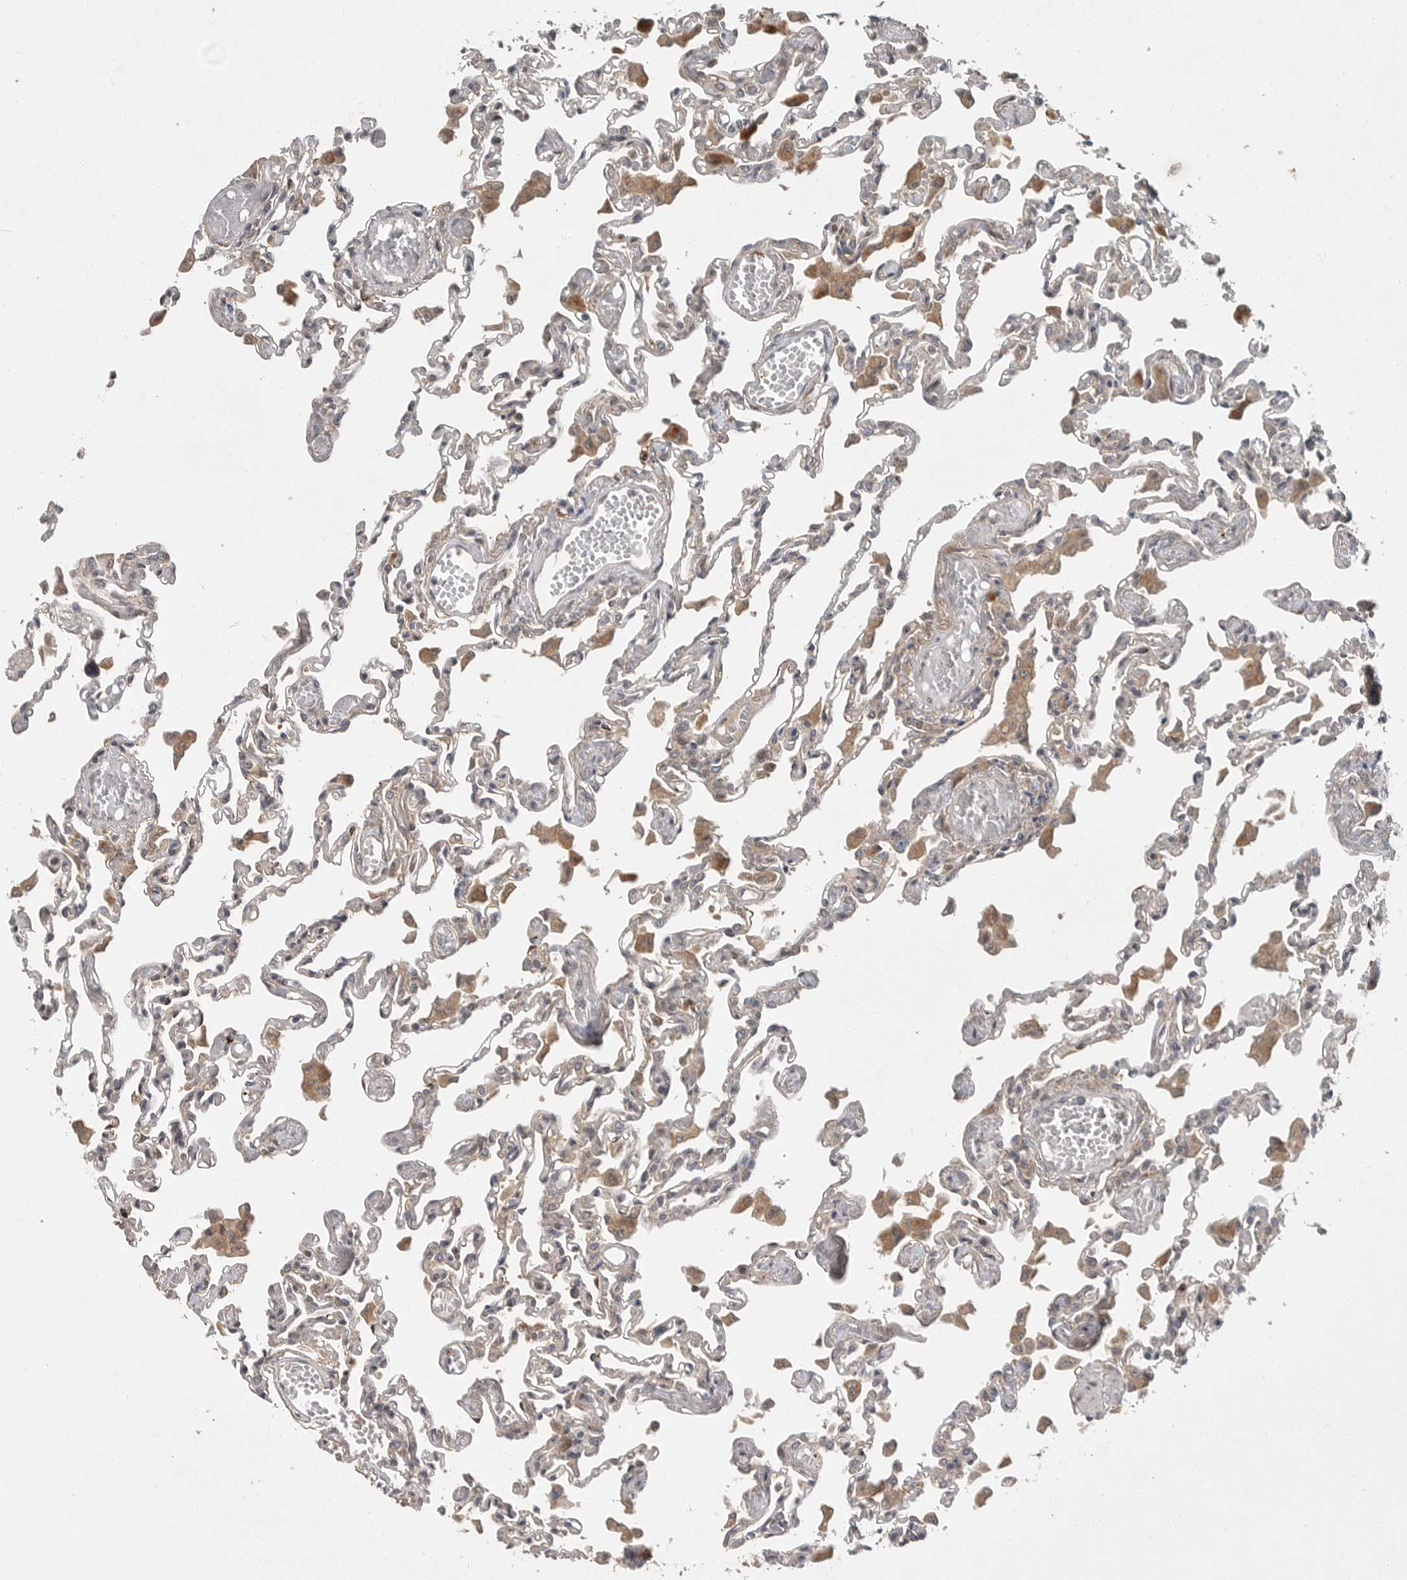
{"staining": {"intensity": "negative", "quantity": "none", "location": "none"}, "tissue": "lung", "cell_type": "Alveolar cells", "image_type": "normal", "snomed": [{"axis": "morphology", "description": "Normal tissue, NOS"}, {"axis": "topography", "description": "Bronchus"}, {"axis": "topography", "description": "Lung"}], "caption": "Immunohistochemistry photomicrograph of unremarkable human lung stained for a protein (brown), which exhibits no expression in alveolar cells.", "gene": "OSBPL9", "patient": {"sex": "female", "age": 49}}